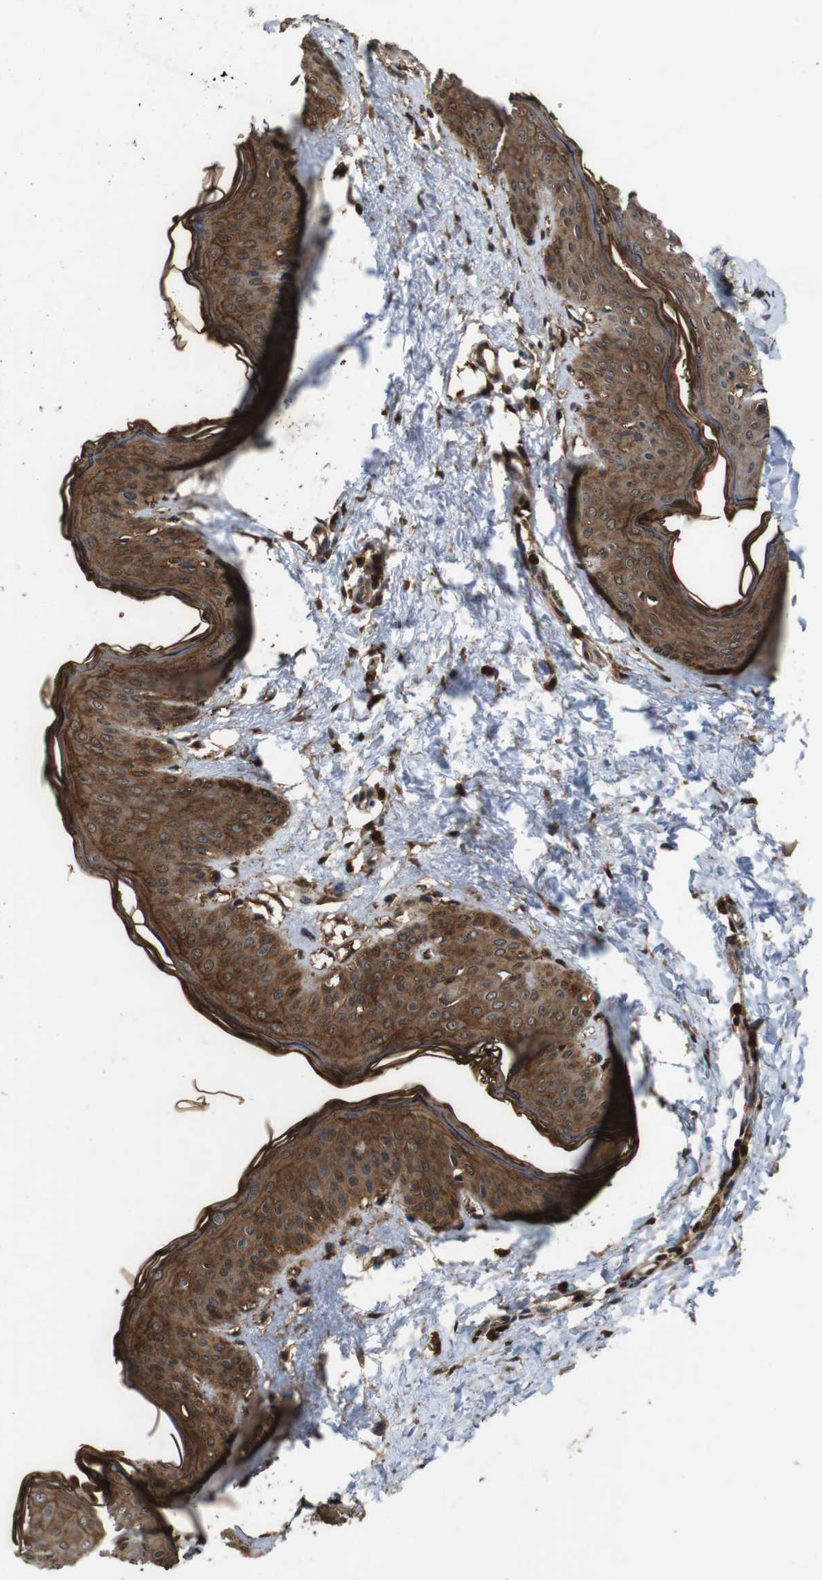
{"staining": {"intensity": "moderate", "quantity": ">75%", "location": "cytoplasmic/membranous,nuclear"}, "tissue": "skin", "cell_type": "Fibroblasts", "image_type": "normal", "snomed": [{"axis": "morphology", "description": "Normal tissue, NOS"}, {"axis": "topography", "description": "Skin"}], "caption": "Immunohistochemistry micrograph of unremarkable skin: skin stained using immunohistochemistry shows medium levels of moderate protein expression localized specifically in the cytoplasmic/membranous,nuclear of fibroblasts, appearing as a cytoplasmic/membranous,nuclear brown color.", "gene": "ANXA1", "patient": {"sex": "female", "age": 17}}